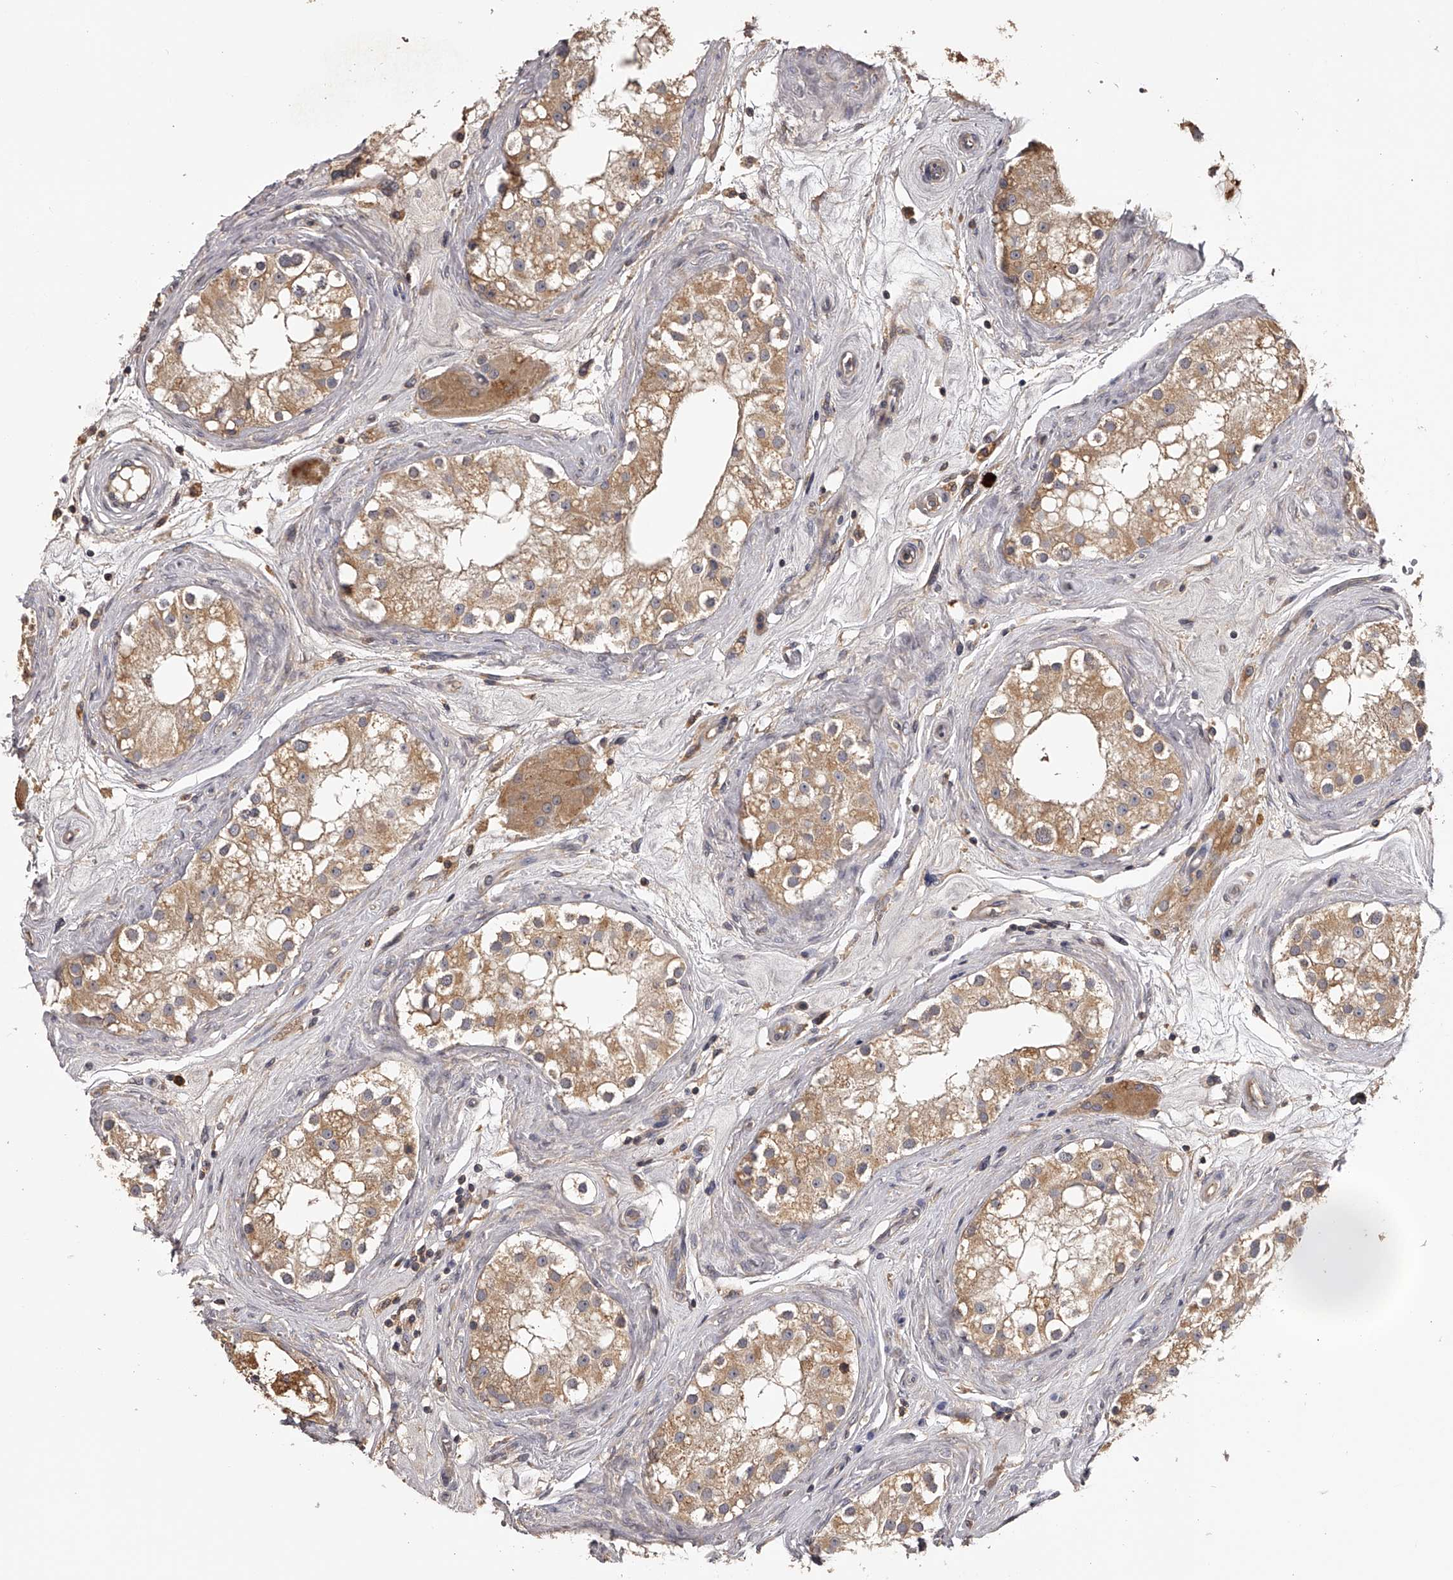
{"staining": {"intensity": "moderate", "quantity": ">75%", "location": "cytoplasmic/membranous"}, "tissue": "testis", "cell_type": "Cells in seminiferous ducts", "image_type": "normal", "snomed": [{"axis": "morphology", "description": "Normal tissue, NOS"}, {"axis": "topography", "description": "Testis"}], "caption": "Immunohistochemistry (DAB (3,3'-diaminobenzidine)) staining of normal testis reveals moderate cytoplasmic/membranous protein positivity in approximately >75% of cells in seminiferous ducts.", "gene": "TNN", "patient": {"sex": "male", "age": 84}}